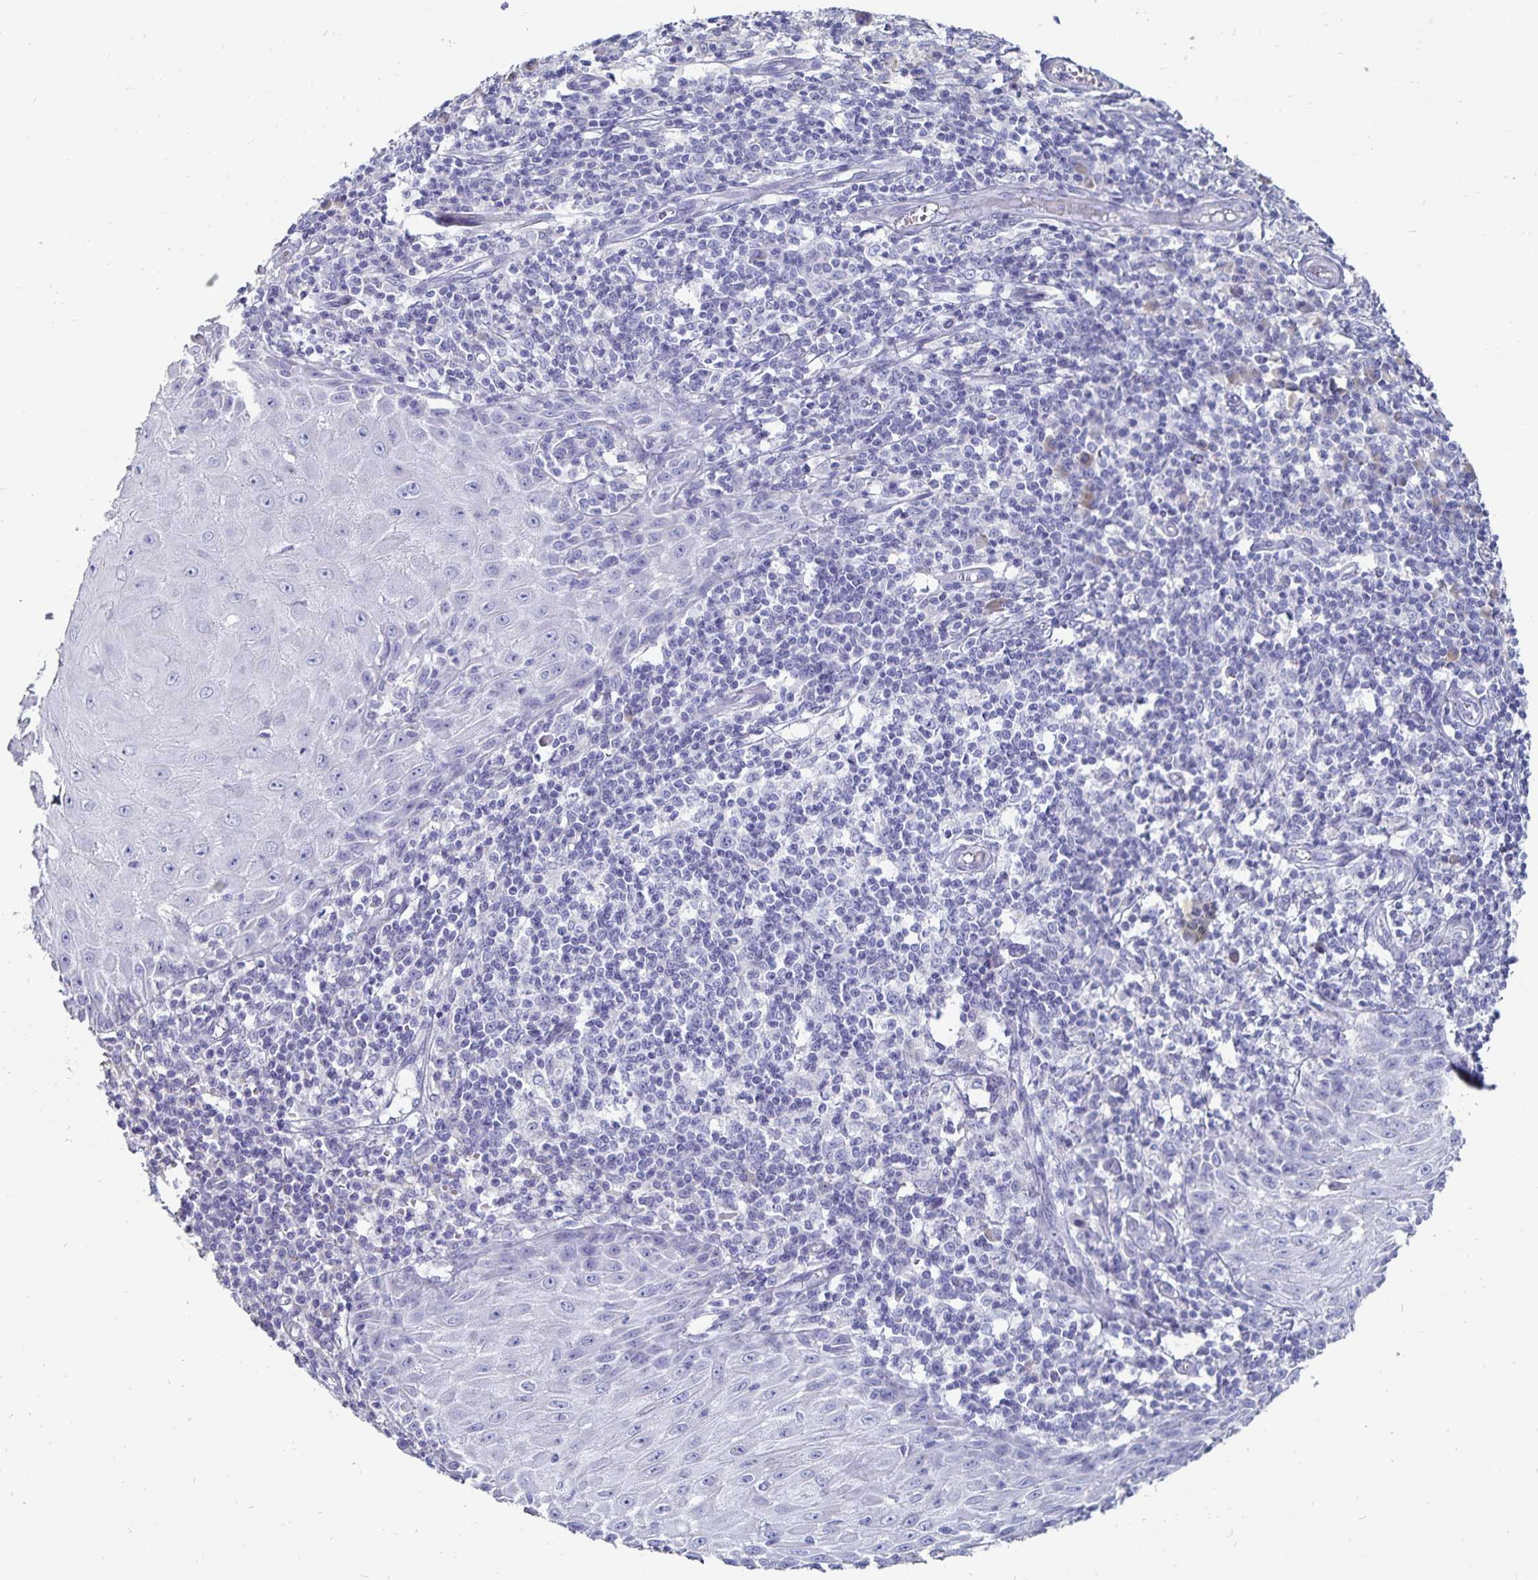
{"staining": {"intensity": "negative", "quantity": "none", "location": "none"}, "tissue": "skin cancer", "cell_type": "Tumor cells", "image_type": "cancer", "snomed": [{"axis": "morphology", "description": "Squamous cell carcinoma, NOS"}, {"axis": "topography", "description": "Skin"}], "caption": "A high-resolution photomicrograph shows immunohistochemistry staining of squamous cell carcinoma (skin), which reveals no significant staining in tumor cells.", "gene": "CFAP69", "patient": {"sex": "female", "age": 73}}